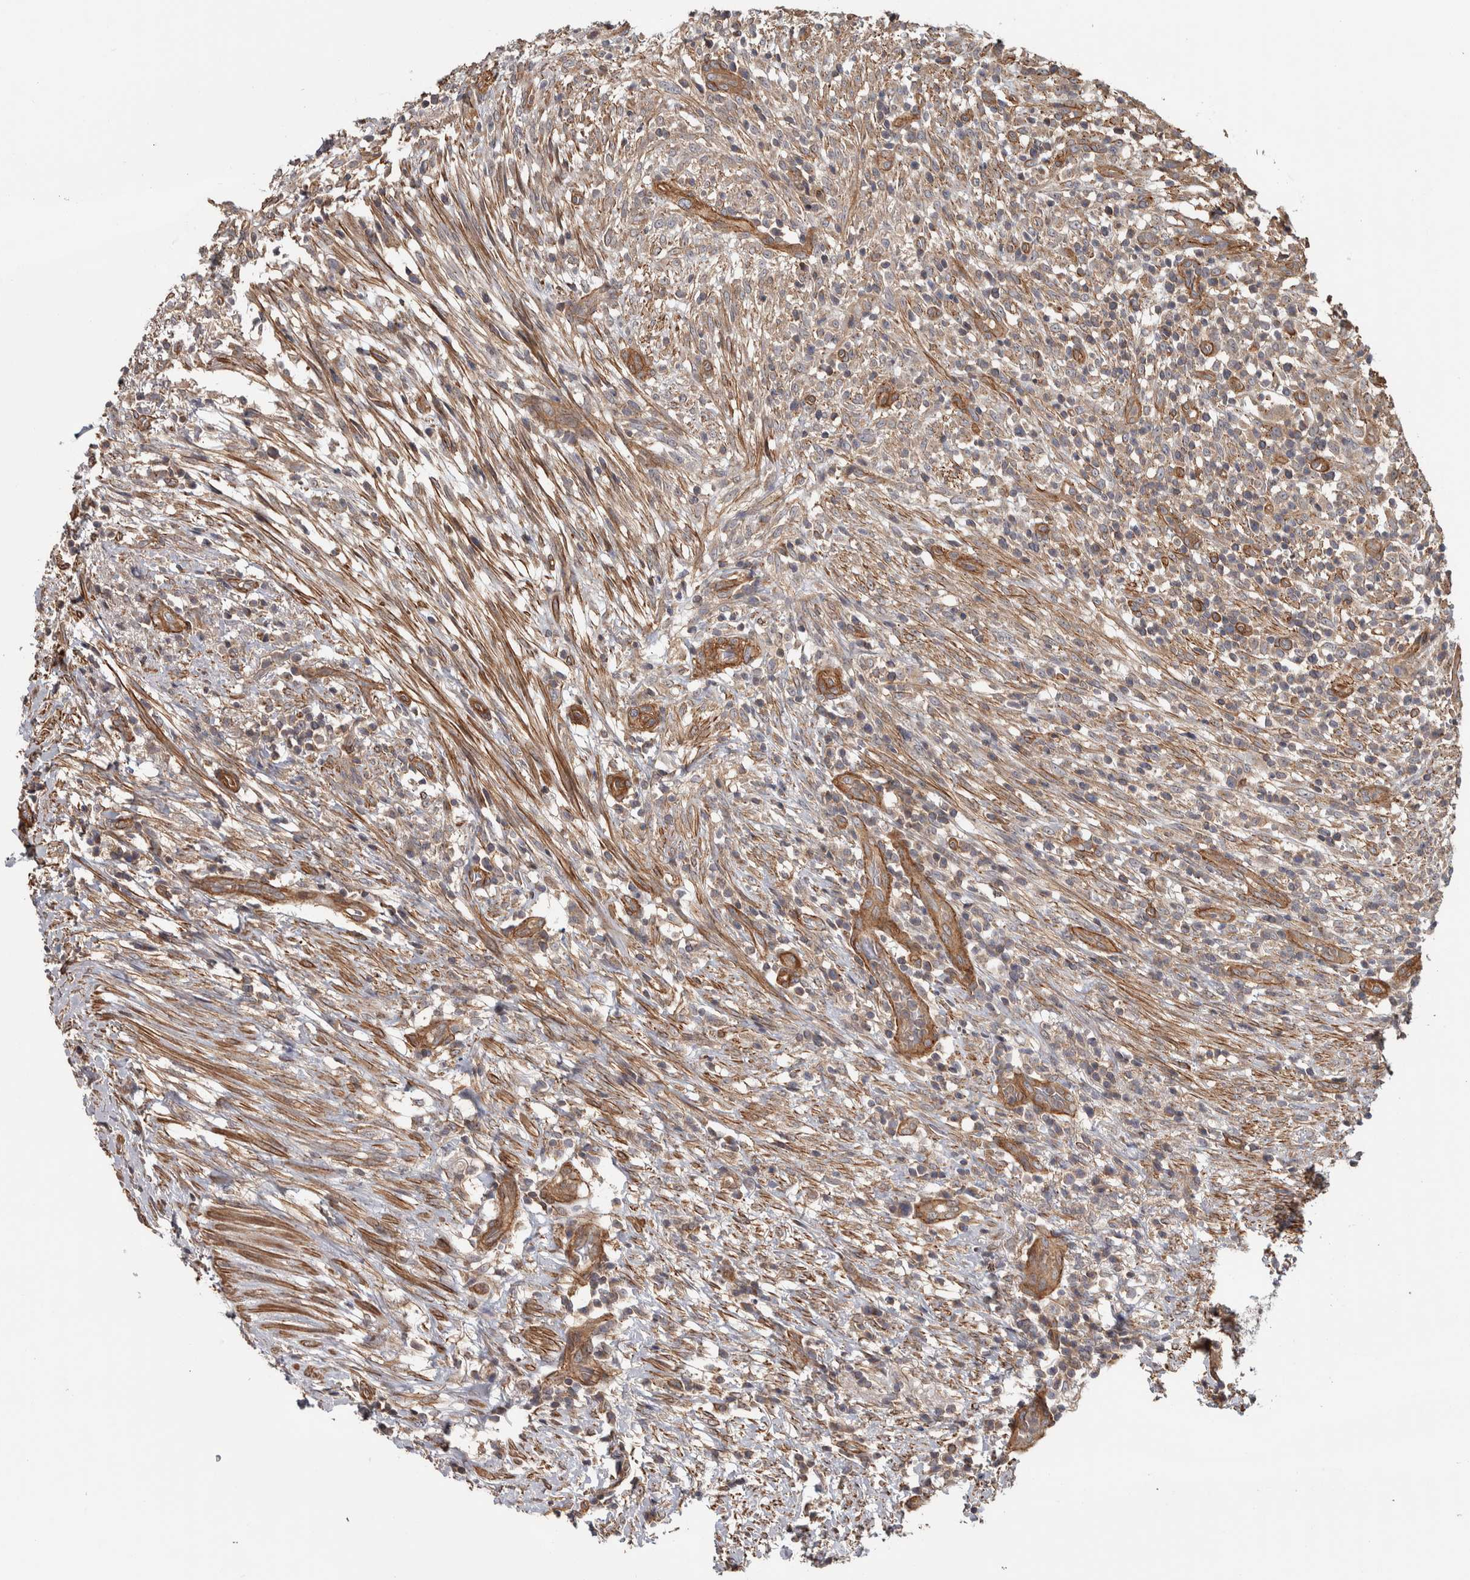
{"staining": {"intensity": "moderate", "quantity": ">75%", "location": "cytoplasmic/membranous"}, "tissue": "urothelial cancer", "cell_type": "Tumor cells", "image_type": "cancer", "snomed": [{"axis": "morphology", "description": "Urothelial carcinoma, Low grade"}, {"axis": "topography", "description": "Urinary bladder"}], "caption": "Immunohistochemistry (IHC) (DAB (3,3'-diaminobenzidine)) staining of human urothelial cancer displays moderate cytoplasmic/membranous protein staining in approximately >75% of tumor cells. Immunohistochemistry (IHC) stains the protein in brown and the nuclei are stained blue.", "gene": "CHMP4C", "patient": {"sex": "female", "age": 75}}